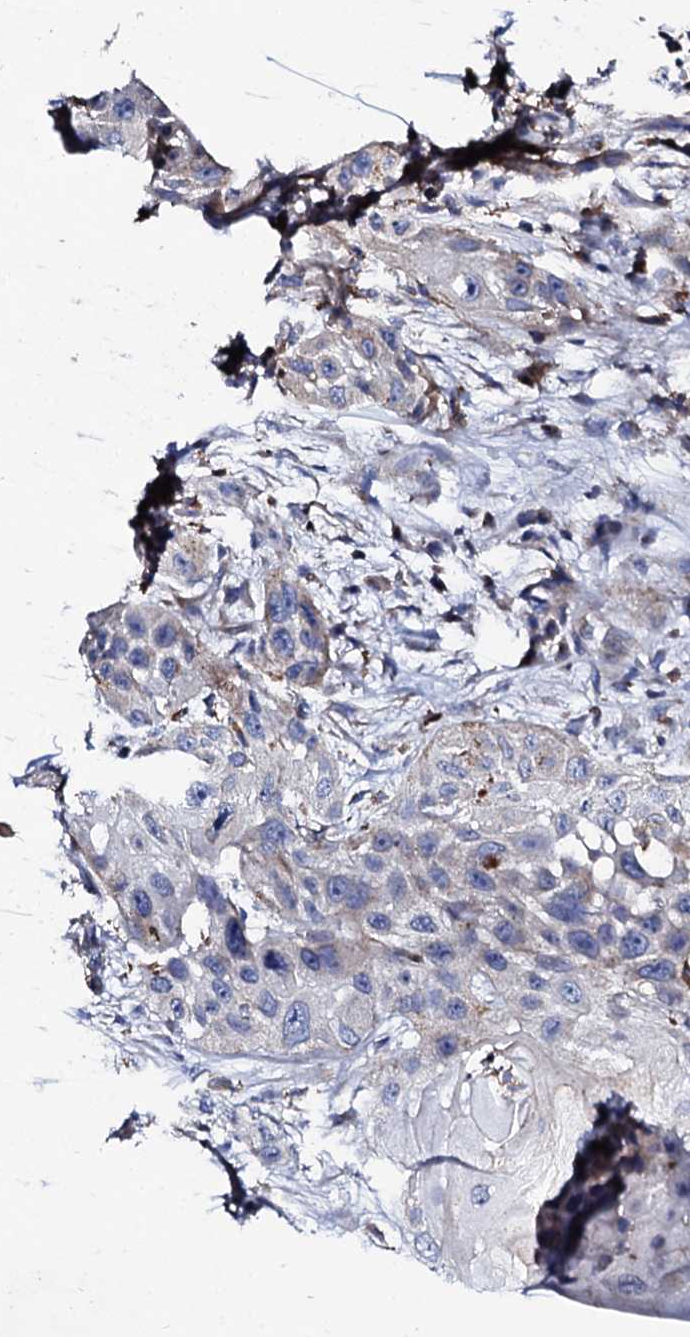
{"staining": {"intensity": "weak", "quantity": "<25%", "location": "cytoplasmic/membranous"}, "tissue": "skin cancer", "cell_type": "Tumor cells", "image_type": "cancer", "snomed": [{"axis": "morphology", "description": "Squamous cell carcinoma, NOS"}, {"axis": "topography", "description": "Skin"}], "caption": "An immunohistochemistry histopathology image of skin cancer is shown. There is no staining in tumor cells of skin cancer.", "gene": "TCIRG1", "patient": {"sex": "female", "age": 44}}